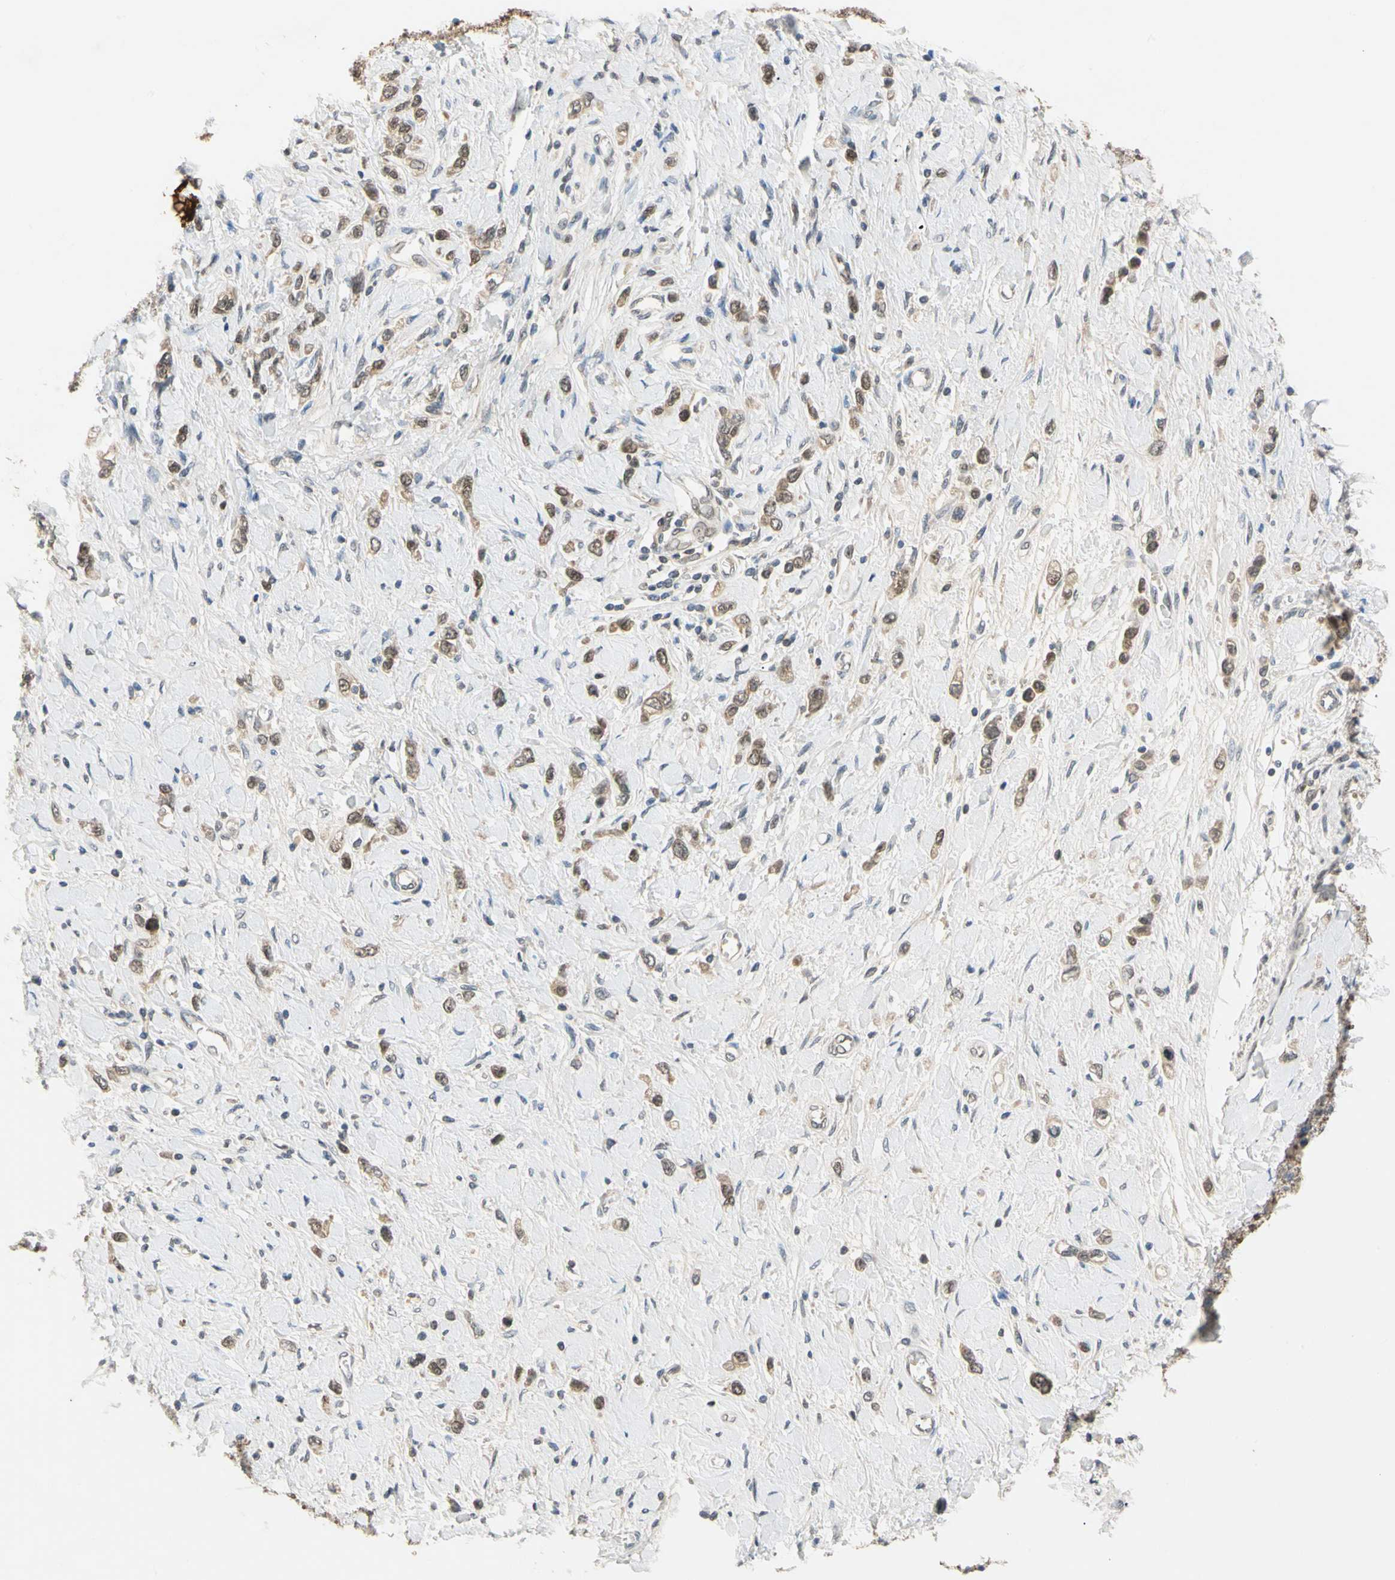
{"staining": {"intensity": "moderate", "quantity": ">75%", "location": "cytoplasmic/membranous,nuclear"}, "tissue": "stomach cancer", "cell_type": "Tumor cells", "image_type": "cancer", "snomed": [{"axis": "morphology", "description": "Normal tissue, NOS"}, {"axis": "morphology", "description": "Adenocarcinoma, NOS"}, {"axis": "topography", "description": "Stomach, upper"}, {"axis": "topography", "description": "Stomach"}], "caption": "IHC photomicrograph of neoplastic tissue: human adenocarcinoma (stomach) stained using immunohistochemistry (IHC) demonstrates medium levels of moderate protein expression localized specifically in the cytoplasmic/membranous and nuclear of tumor cells, appearing as a cytoplasmic/membranous and nuclear brown color.", "gene": "RIOX2", "patient": {"sex": "female", "age": 65}}